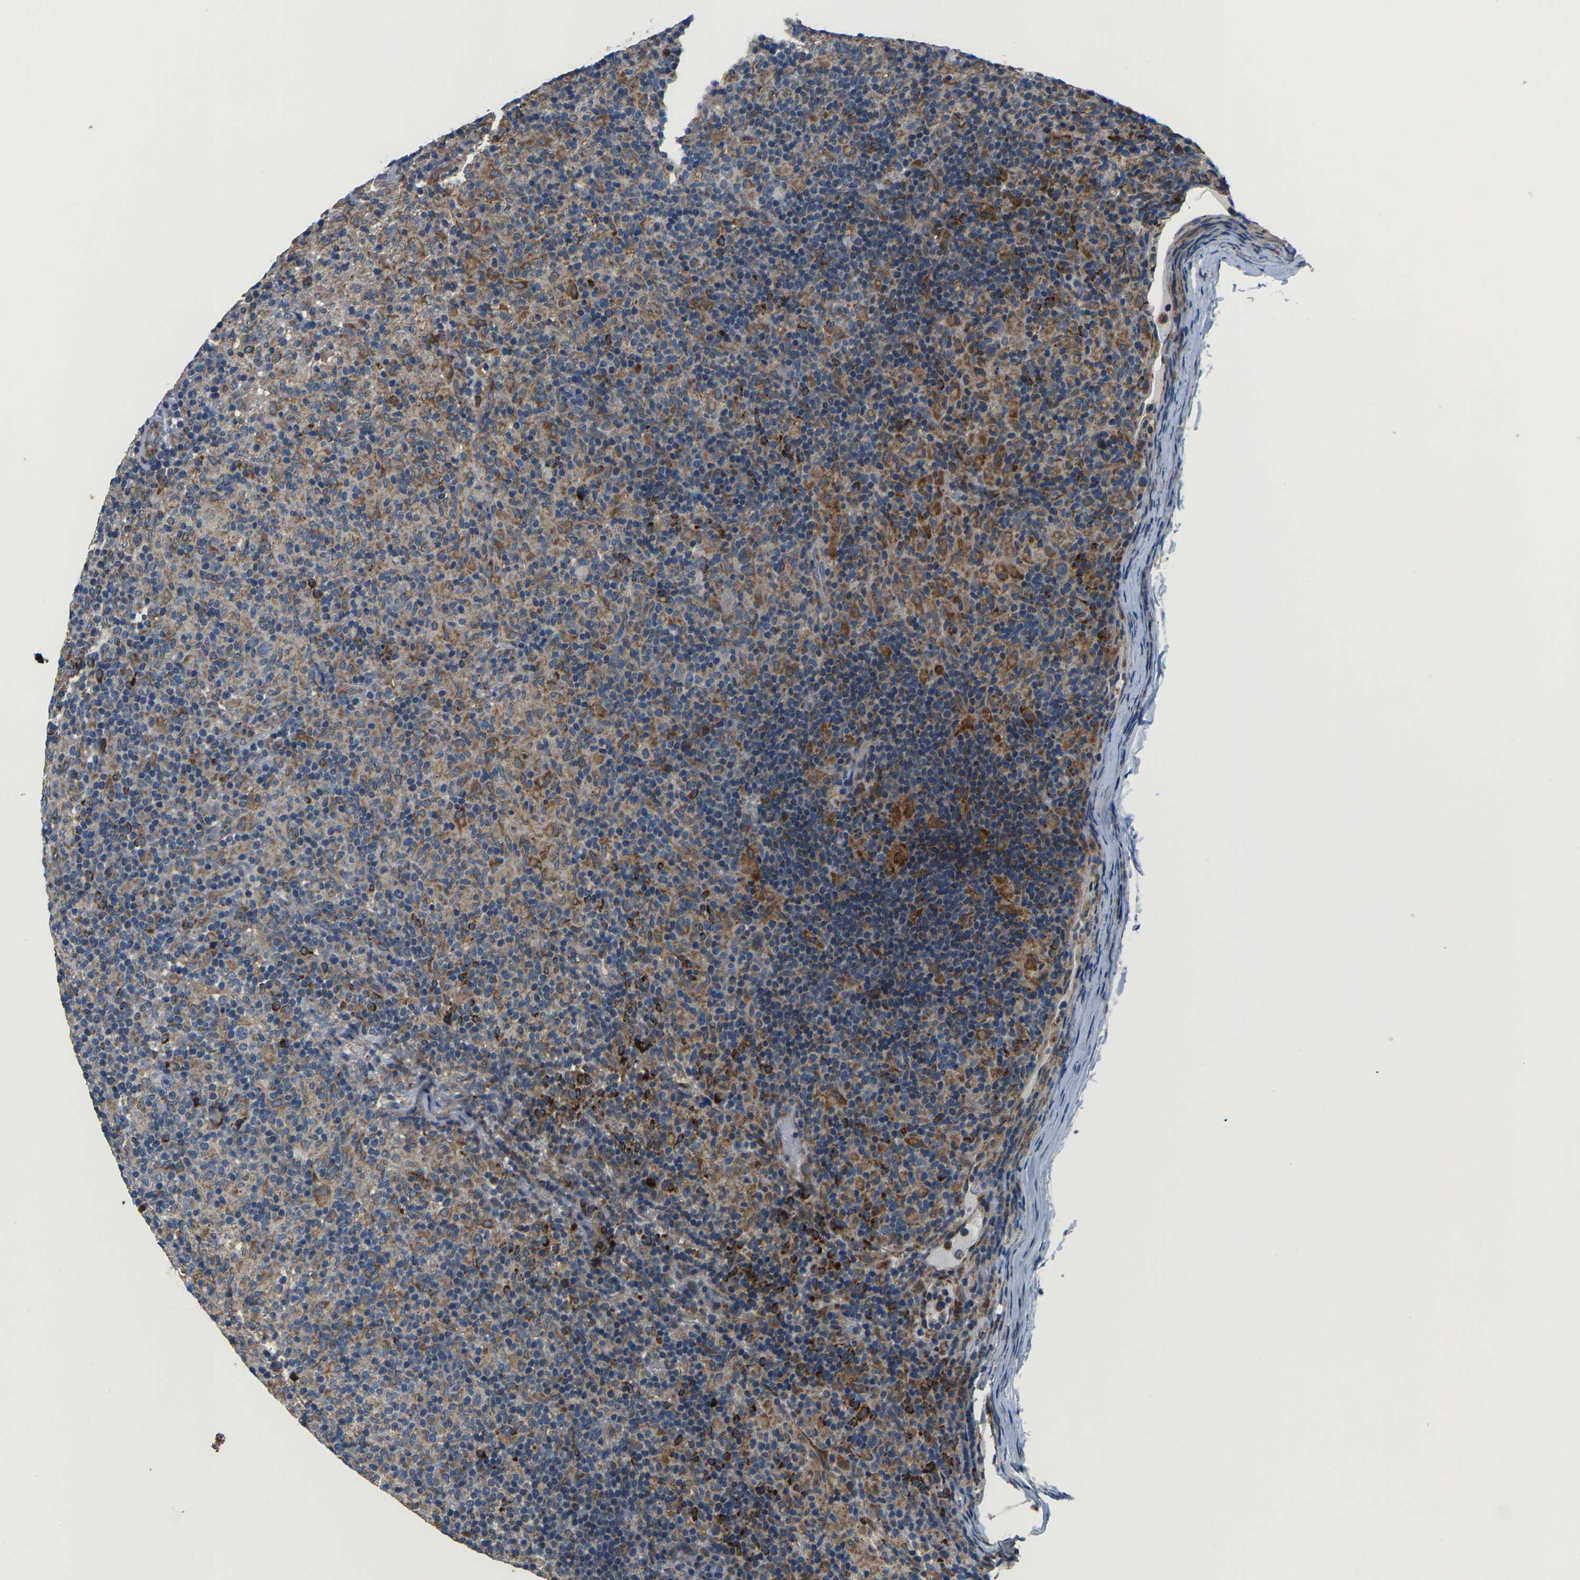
{"staining": {"intensity": "moderate", "quantity": ">75%", "location": "cytoplasmic/membranous"}, "tissue": "lymphoma", "cell_type": "Tumor cells", "image_type": "cancer", "snomed": [{"axis": "morphology", "description": "Hodgkin's disease, NOS"}, {"axis": "topography", "description": "Lymph node"}], "caption": "Hodgkin's disease stained for a protein displays moderate cytoplasmic/membranous positivity in tumor cells.", "gene": "GABRP", "patient": {"sex": "male", "age": 70}}